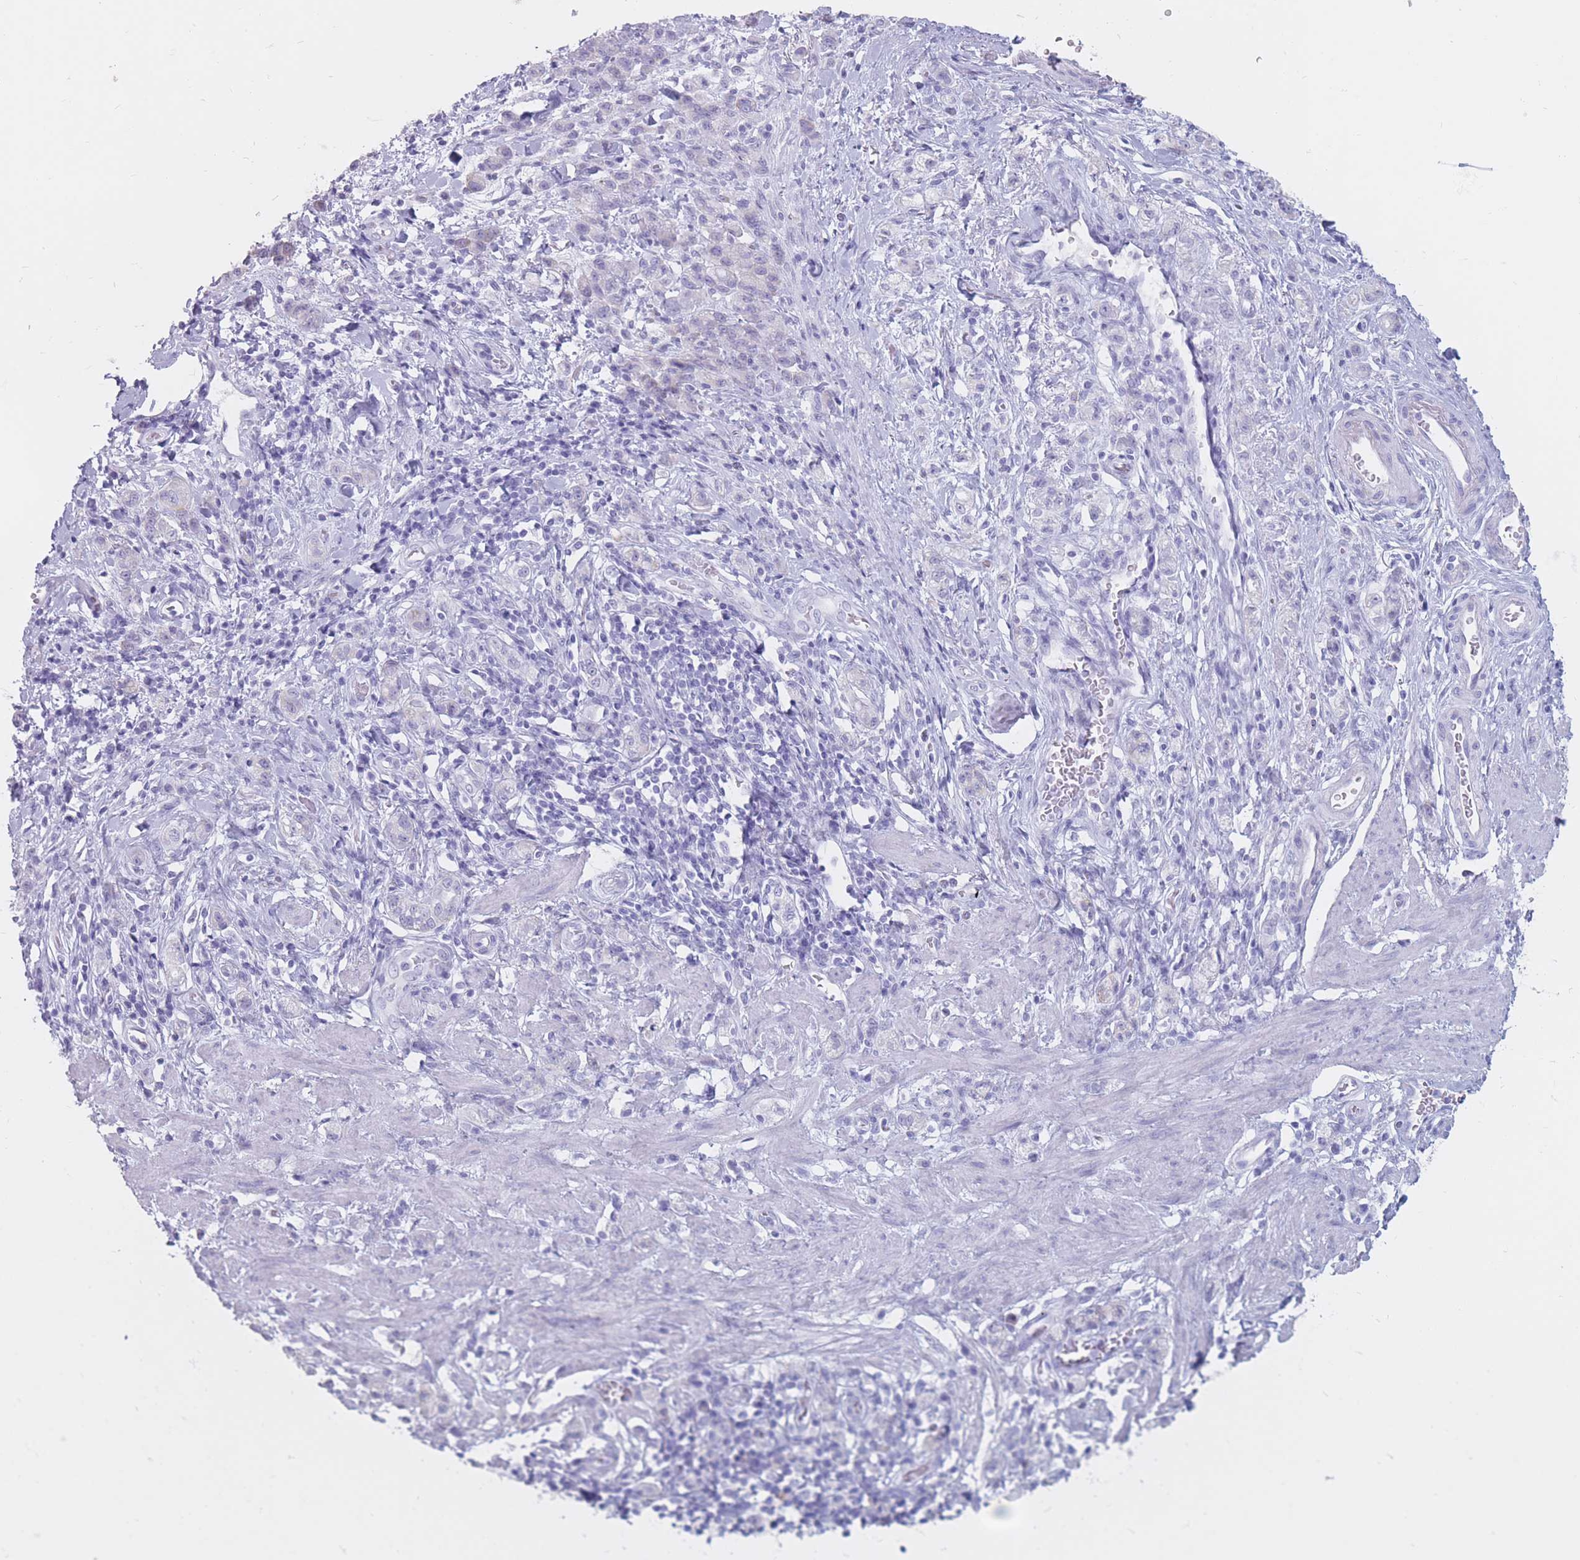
{"staining": {"intensity": "negative", "quantity": "none", "location": "none"}, "tissue": "stomach cancer", "cell_type": "Tumor cells", "image_type": "cancer", "snomed": [{"axis": "morphology", "description": "Adenocarcinoma, NOS"}, {"axis": "topography", "description": "Stomach"}], "caption": "Tumor cells show no significant protein staining in stomach cancer.", "gene": "ST3GAL5", "patient": {"sex": "male", "age": 77}}